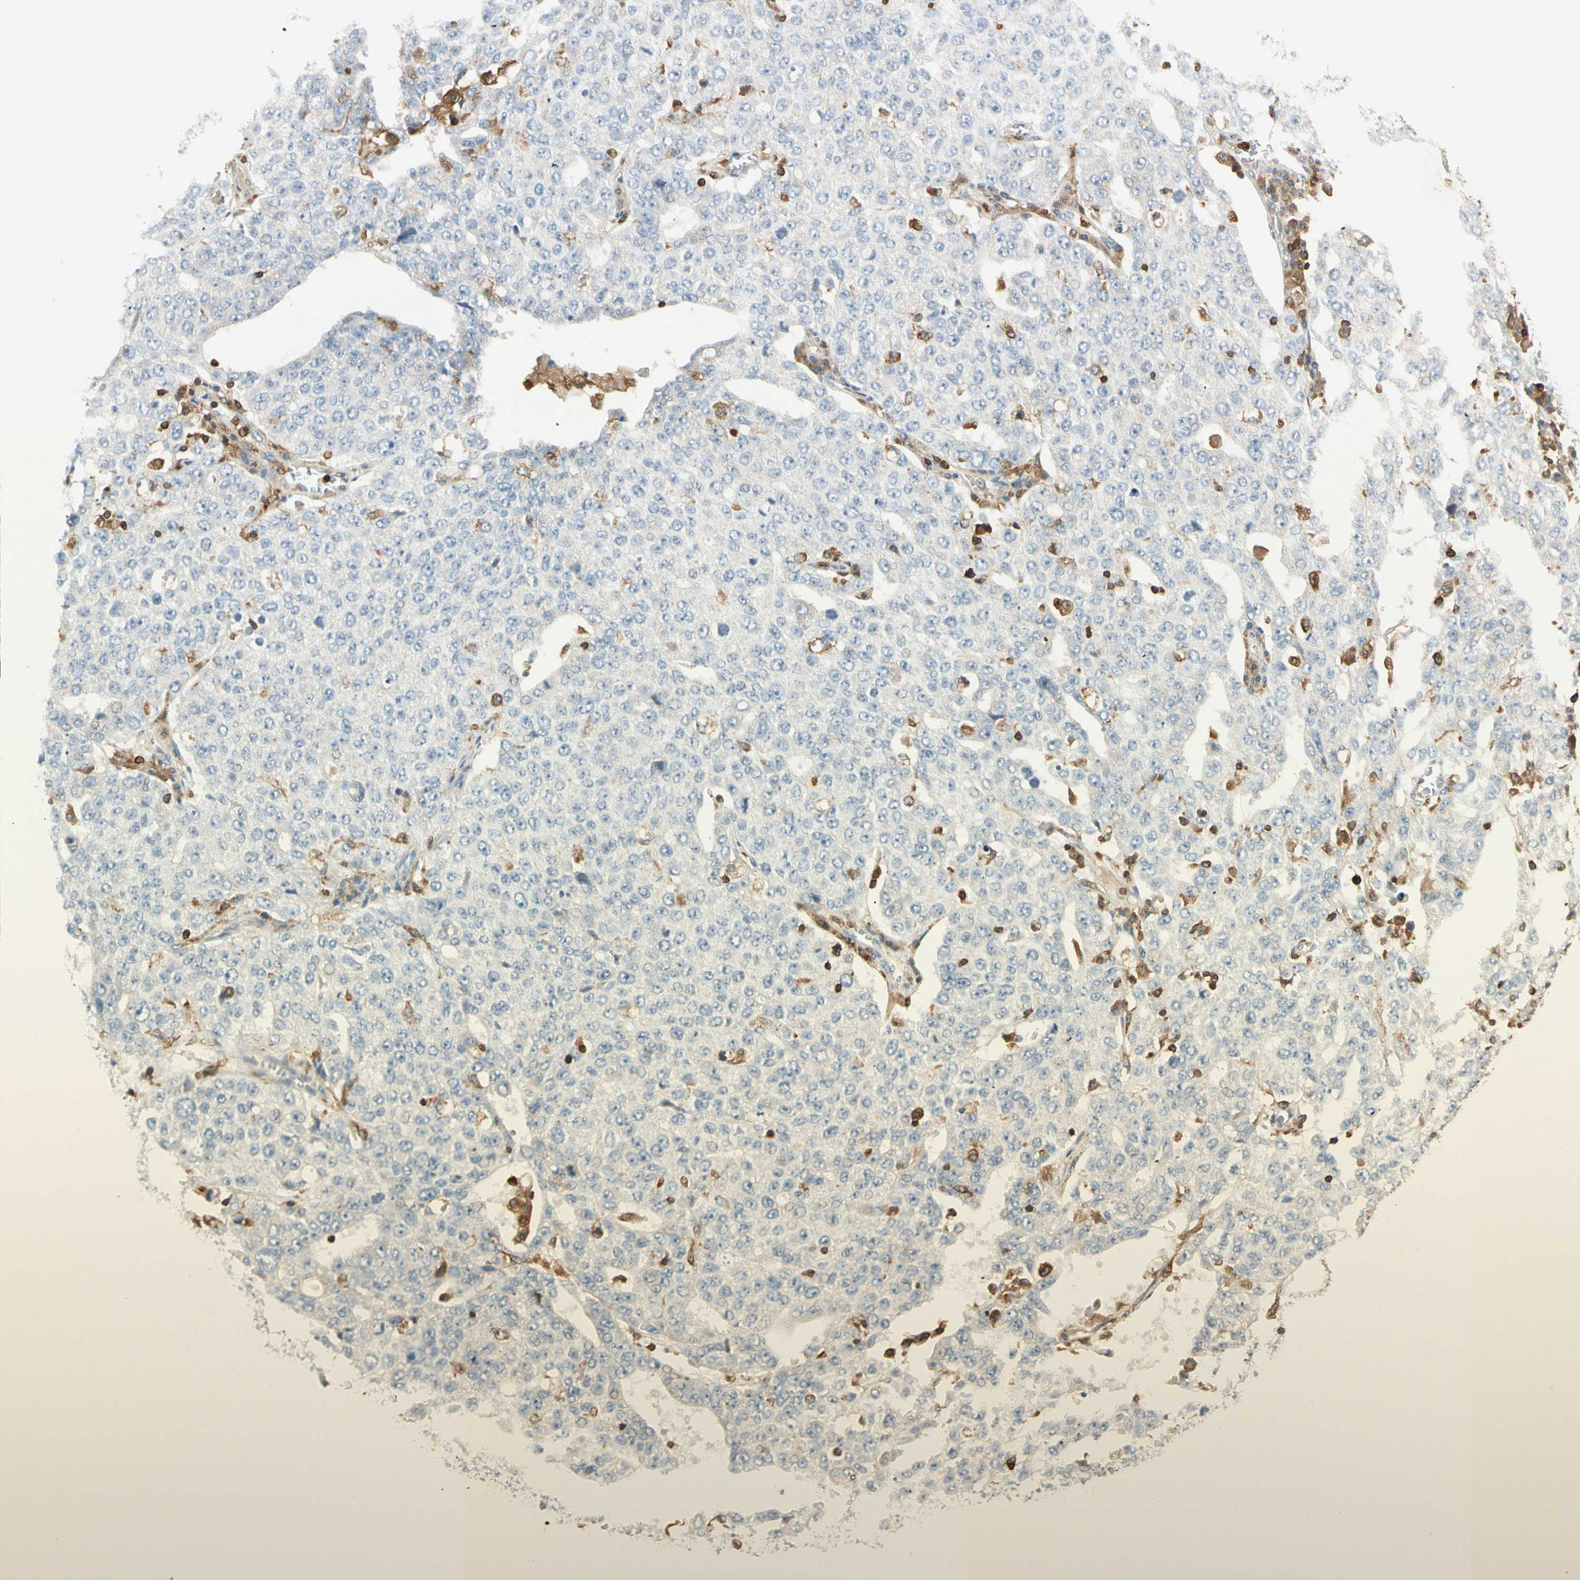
{"staining": {"intensity": "negative", "quantity": "none", "location": "none"}, "tissue": "ovarian cancer", "cell_type": "Tumor cells", "image_type": "cancer", "snomed": [{"axis": "morphology", "description": "Carcinoma, endometroid"}, {"axis": "topography", "description": "Ovary"}], "caption": "DAB (3,3'-diaminobenzidine) immunohistochemical staining of human ovarian cancer reveals no significant staining in tumor cells. The staining was performed using DAB (3,3'-diaminobenzidine) to visualize the protein expression in brown, while the nuclei were stained in blue with hematoxylin (Magnification: 20x).", "gene": "FMNL1", "patient": {"sex": "female", "age": 62}}